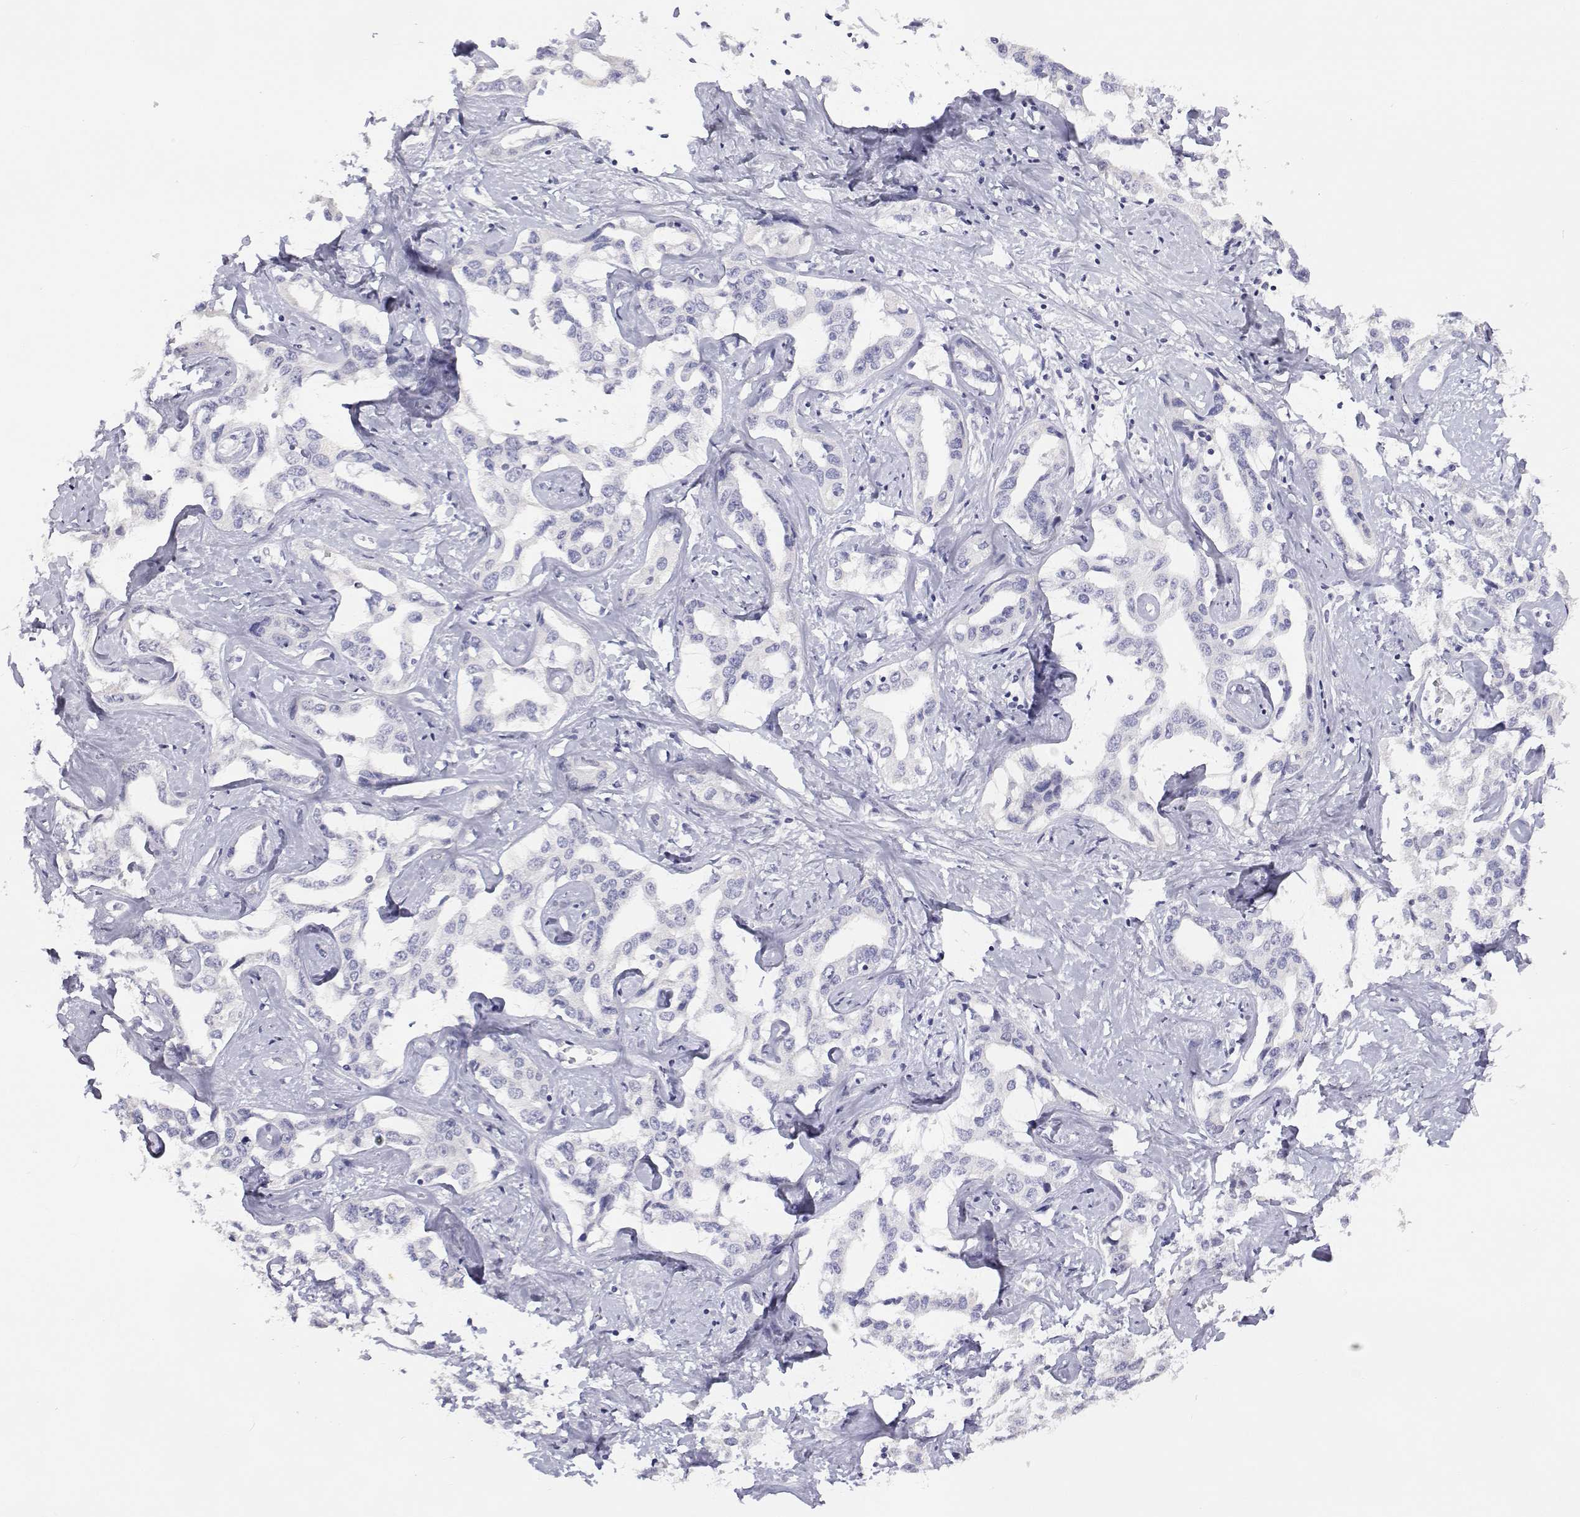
{"staining": {"intensity": "negative", "quantity": "none", "location": "none"}, "tissue": "liver cancer", "cell_type": "Tumor cells", "image_type": "cancer", "snomed": [{"axis": "morphology", "description": "Cholangiocarcinoma"}, {"axis": "topography", "description": "Liver"}], "caption": "This image is of liver cancer stained with immunohistochemistry (IHC) to label a protein in brown with the nuclei are counter-stained blue. There is no expression in tumor cells.", "gene": "ANKRD65", "patient": {"sex": "male", "age": 59}}